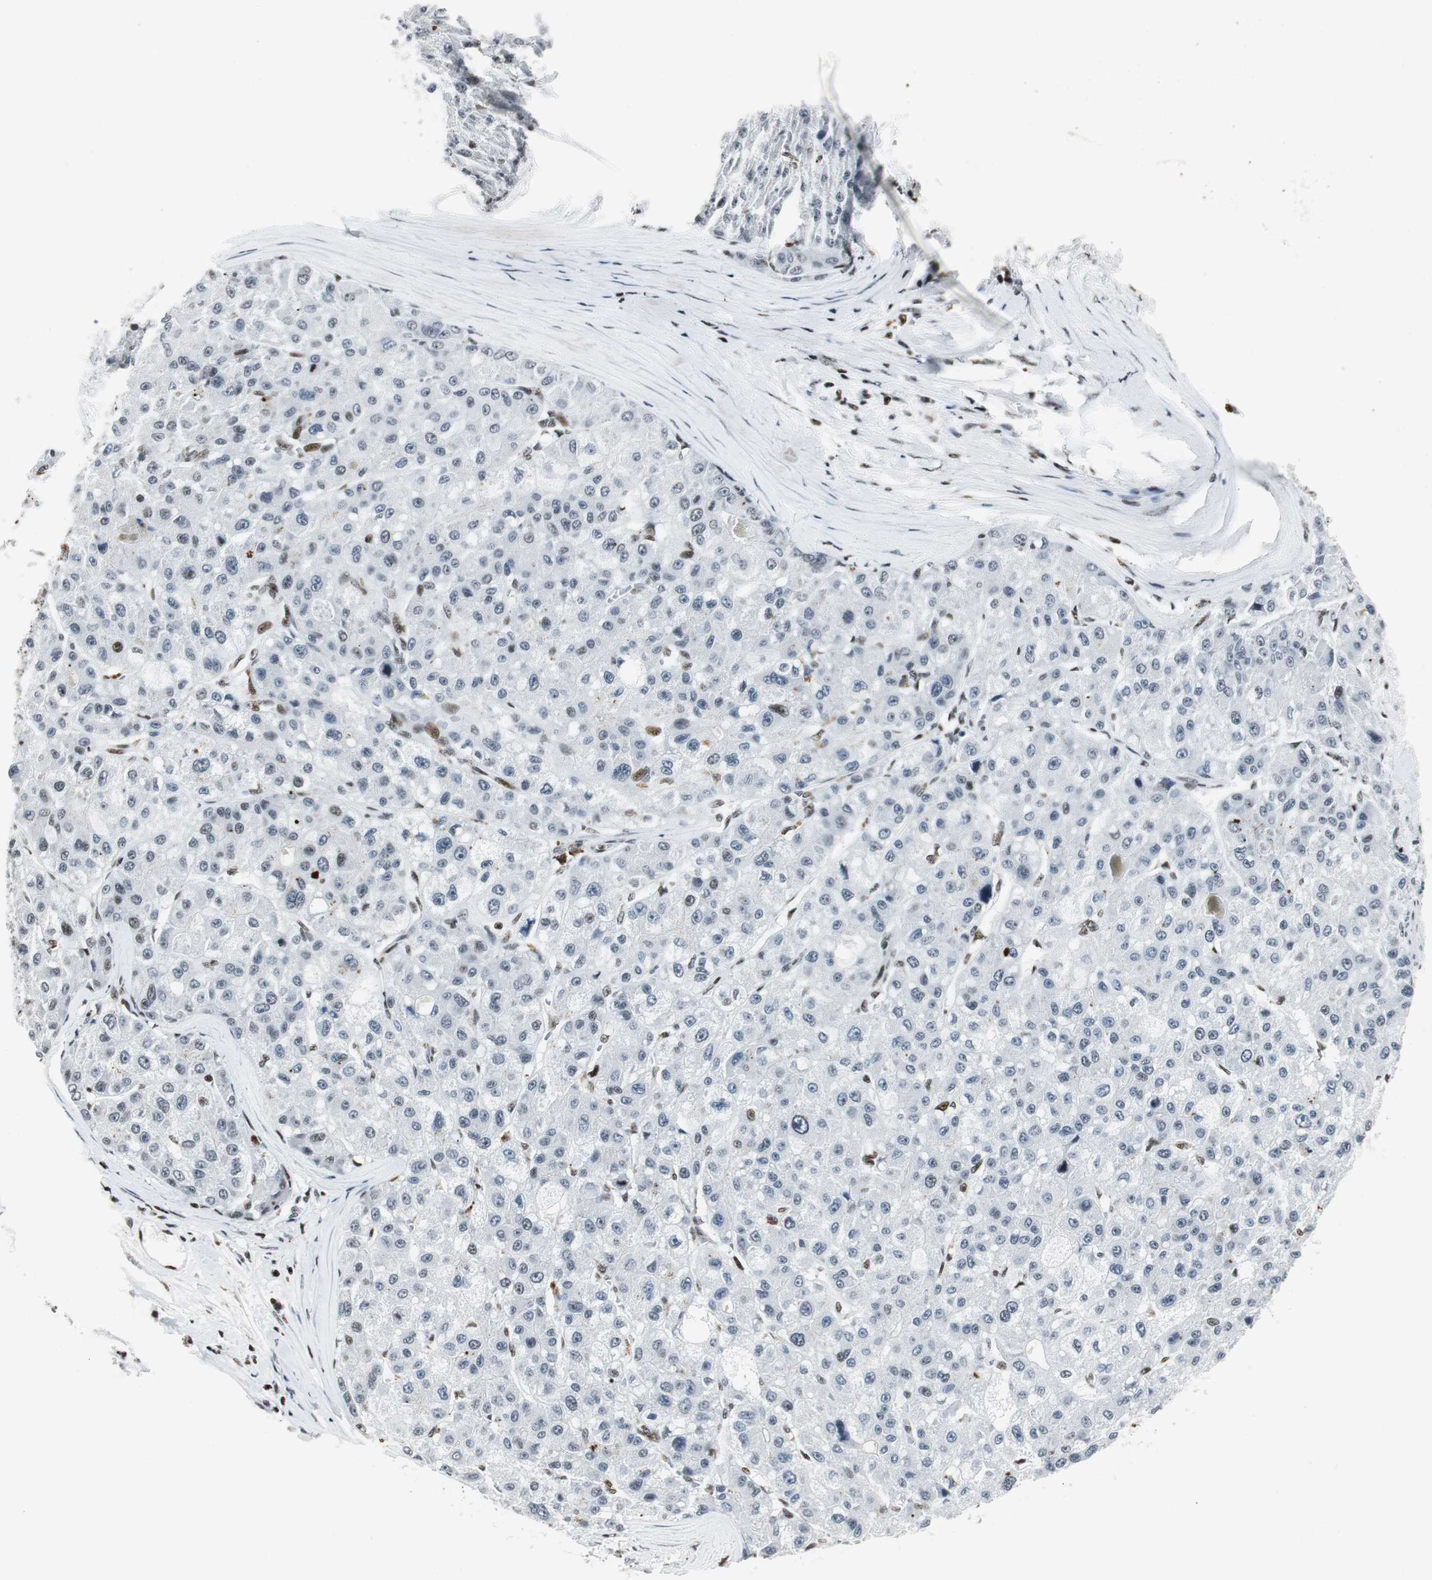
{"staining": {"intensity": "weak", "quantity": "<25%", "location": "nuclear"}, "tissue": "liver cancer", "cell_type": "Tumor cells", "image_type": "cancer", "snomed": [{"axis": "morphology", "description": "Carcinoma, Hepatocellular, NOS"}, {"axis": "topography", "description": "Liver"}], "caption": "IHC histopathology image of human liver hepatocellular carcinoma stained for a protein (brown), which shows no positivity in tumor cells.", "gene": "RBBP4", "patient": {"sex": "male", "age": 80}}